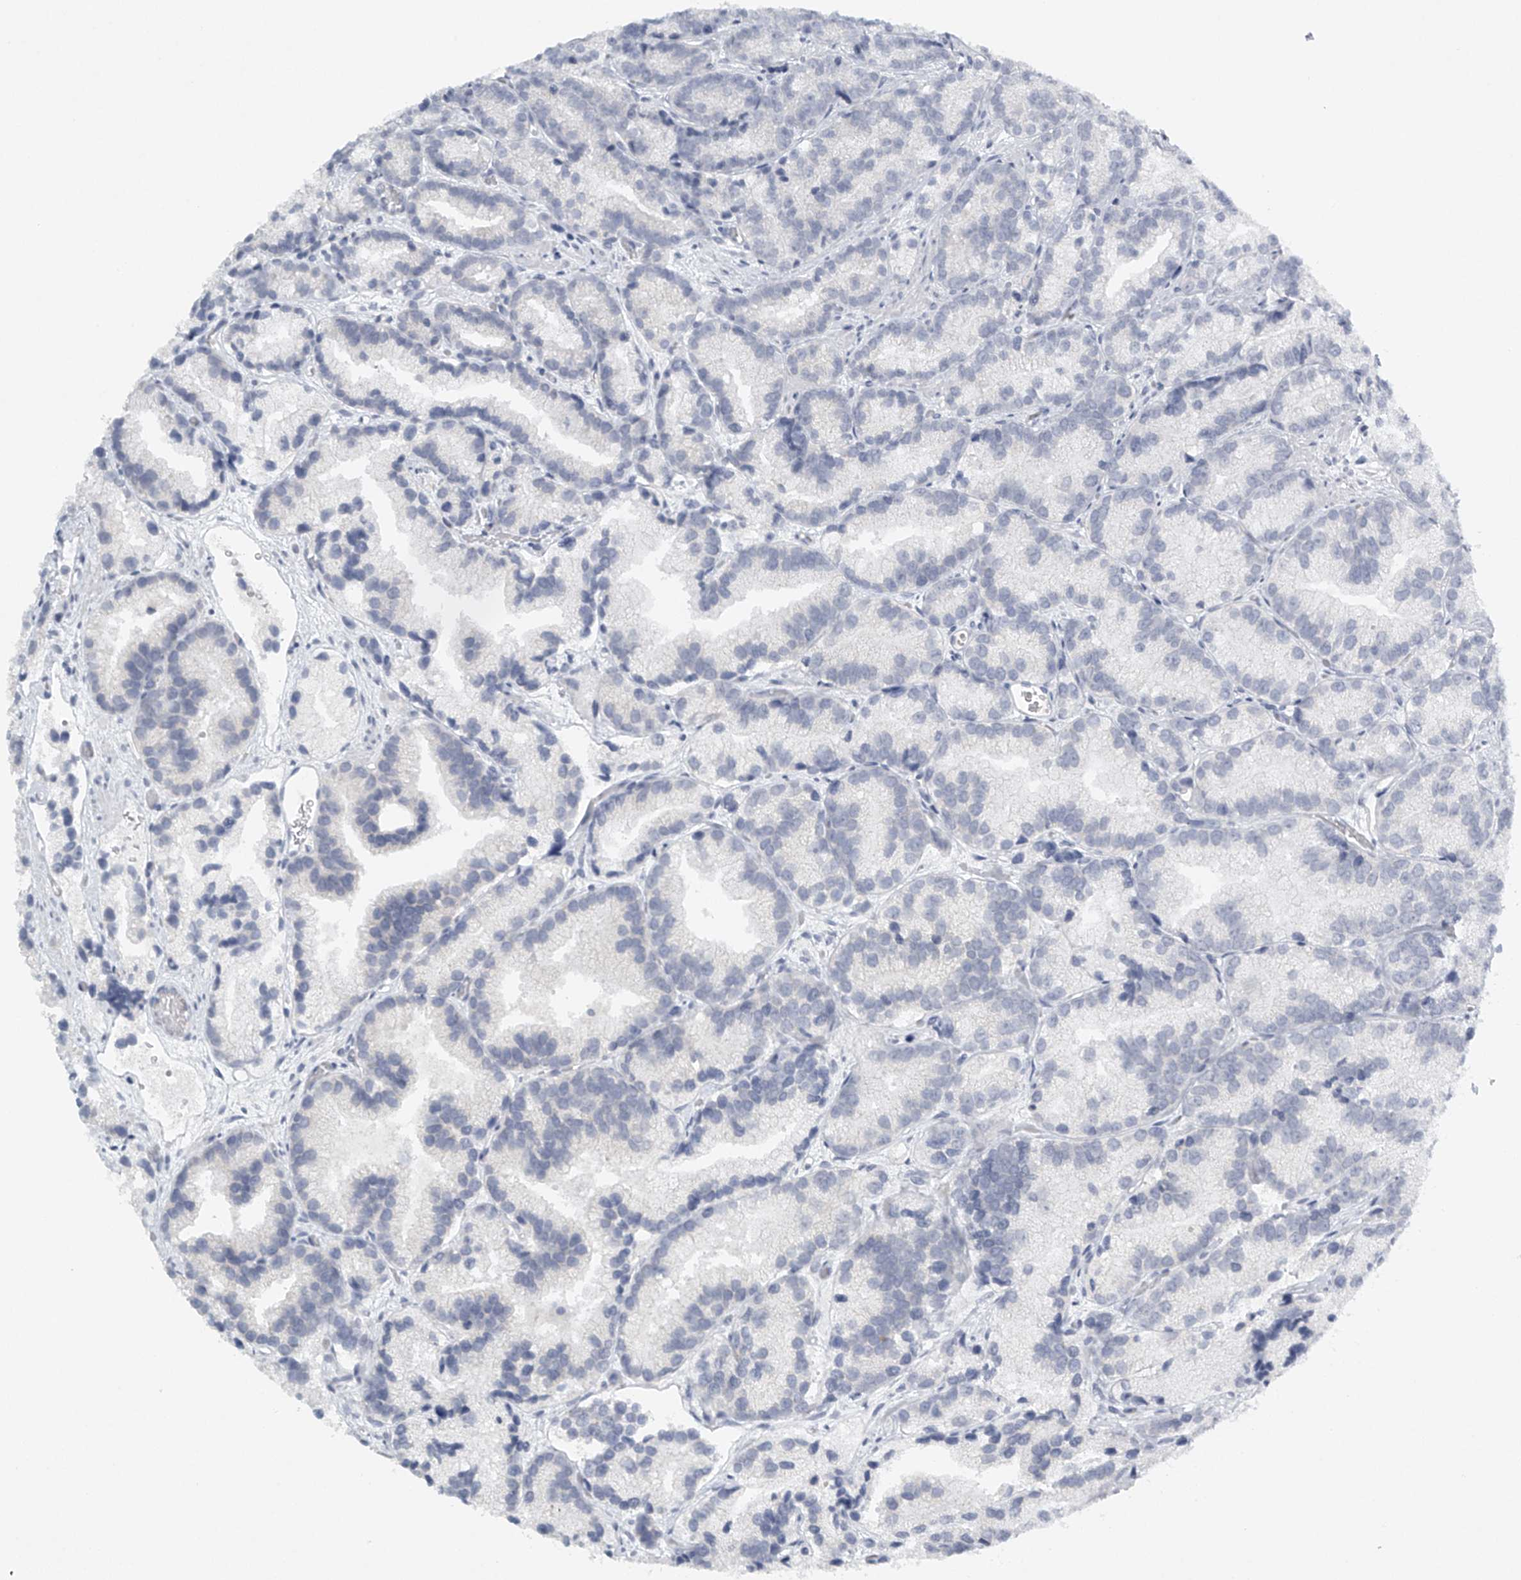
{"staining": {"intensity": "negative", "quantity": "none", "location": "none"}, "tissue": "prostate cancer", "cell_type": "Tumor cells", "image_type": "cancer", "snomed": [{"axis": "morphology", "description": "Adenocarcinoma, Low grade"}, {"axis": "topography", "description": "Prostate"}], "caption": "Human adenocarcinoma (low-grade) (prostate) stained for a protein using immunohistochemistry exhibits no expression in tumor cells.", "gene": "FAT2", "patient": {"sex": "male", "age": 89}}